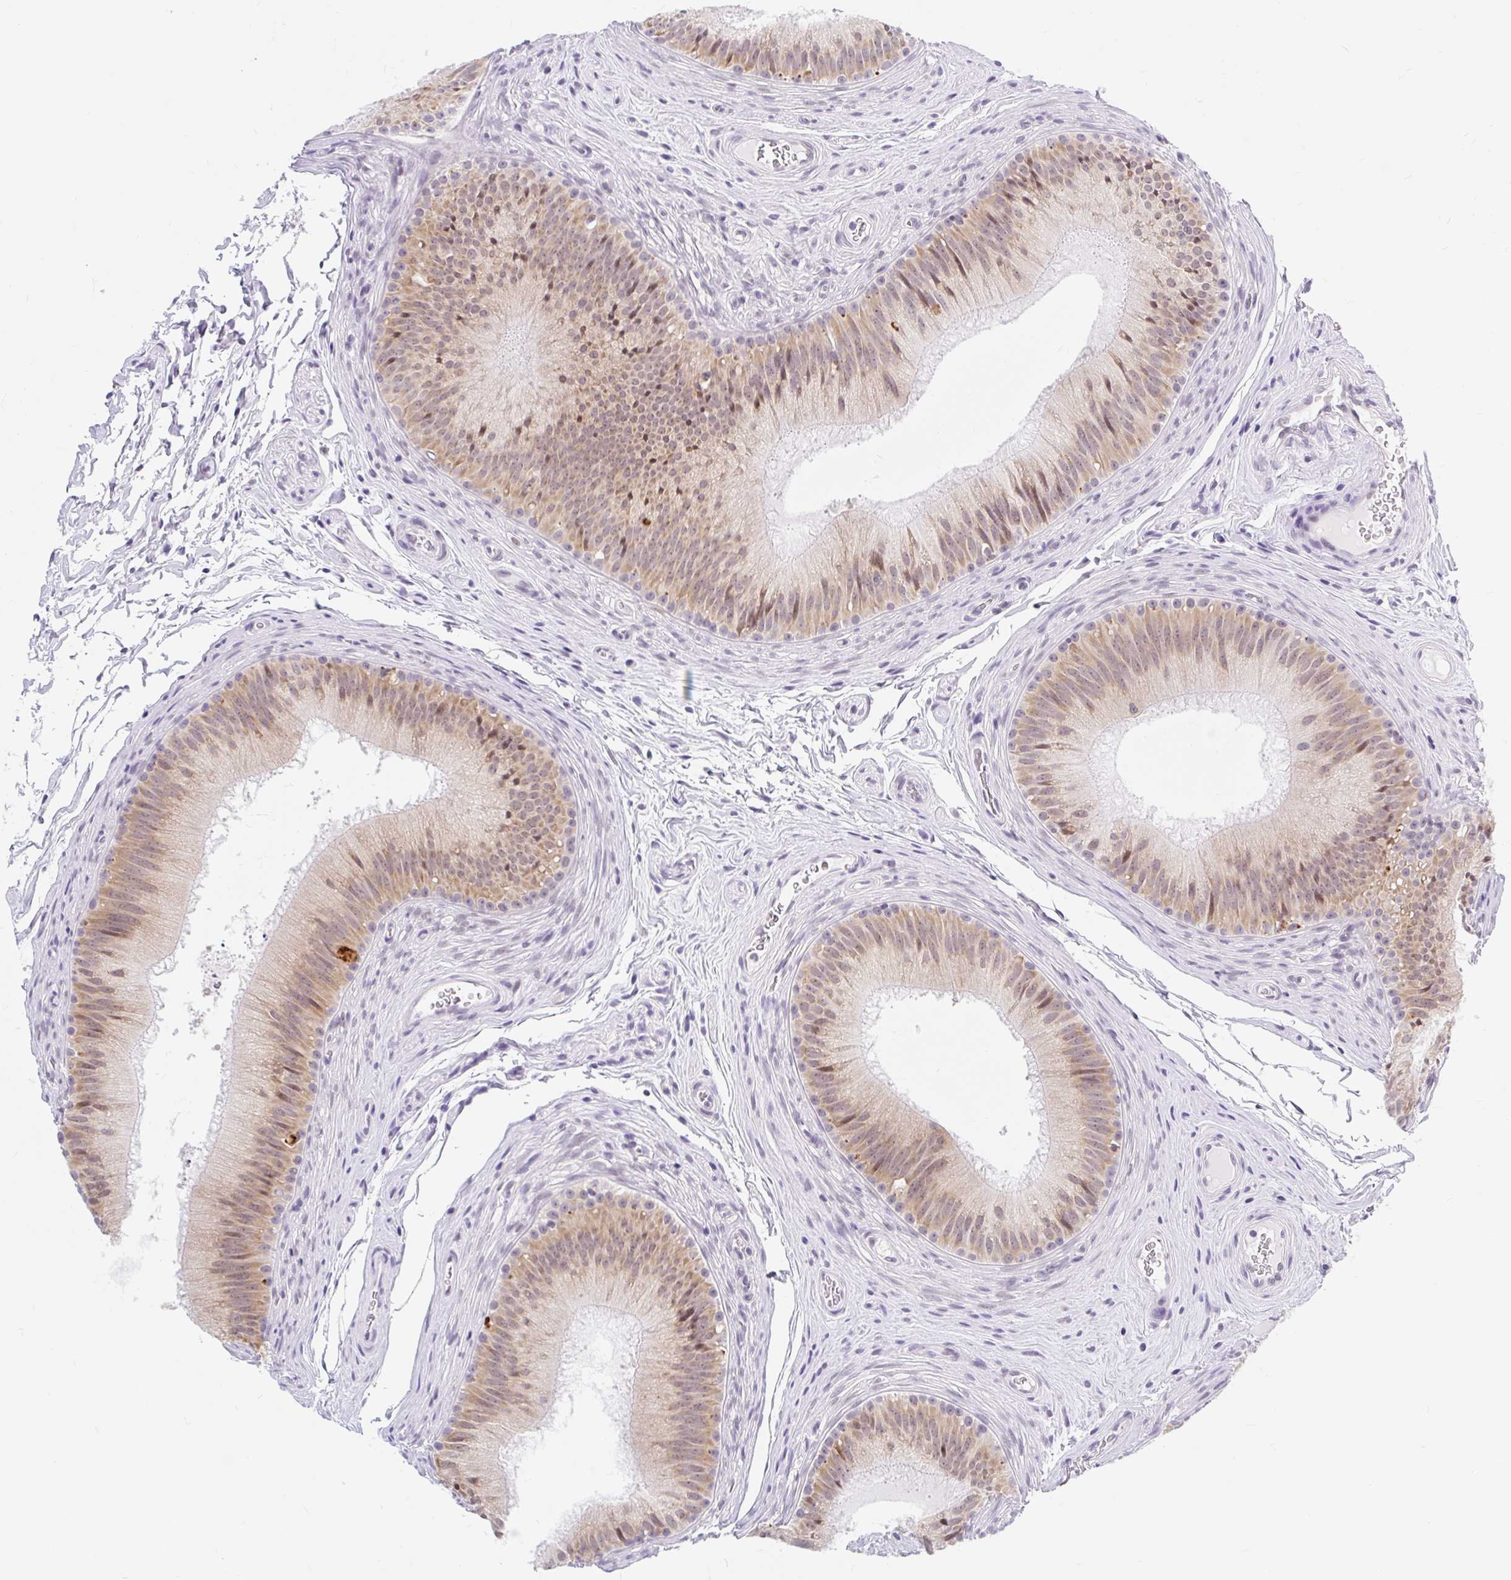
{"staining": {"intensity": "weak", "quantity": ">75%", "location": "cytoplasmic/membranous"}, "tissue": "epididymis", "cell_type": "Glandular cells", "image_type": "normal", "snomed": [{"axis": "morphology", "description": "Normal tissue, NOS"}, {"axis": "topography", "description": "Epididymis"}], "caption": "DAB immunohistochemical staining of benign human epididymis displays weak cytoplasmic/membranous protein expression in about >75% of glandular cells.", "gene": "SRSF10", "patient": {"sex": "male", "age": 24}}